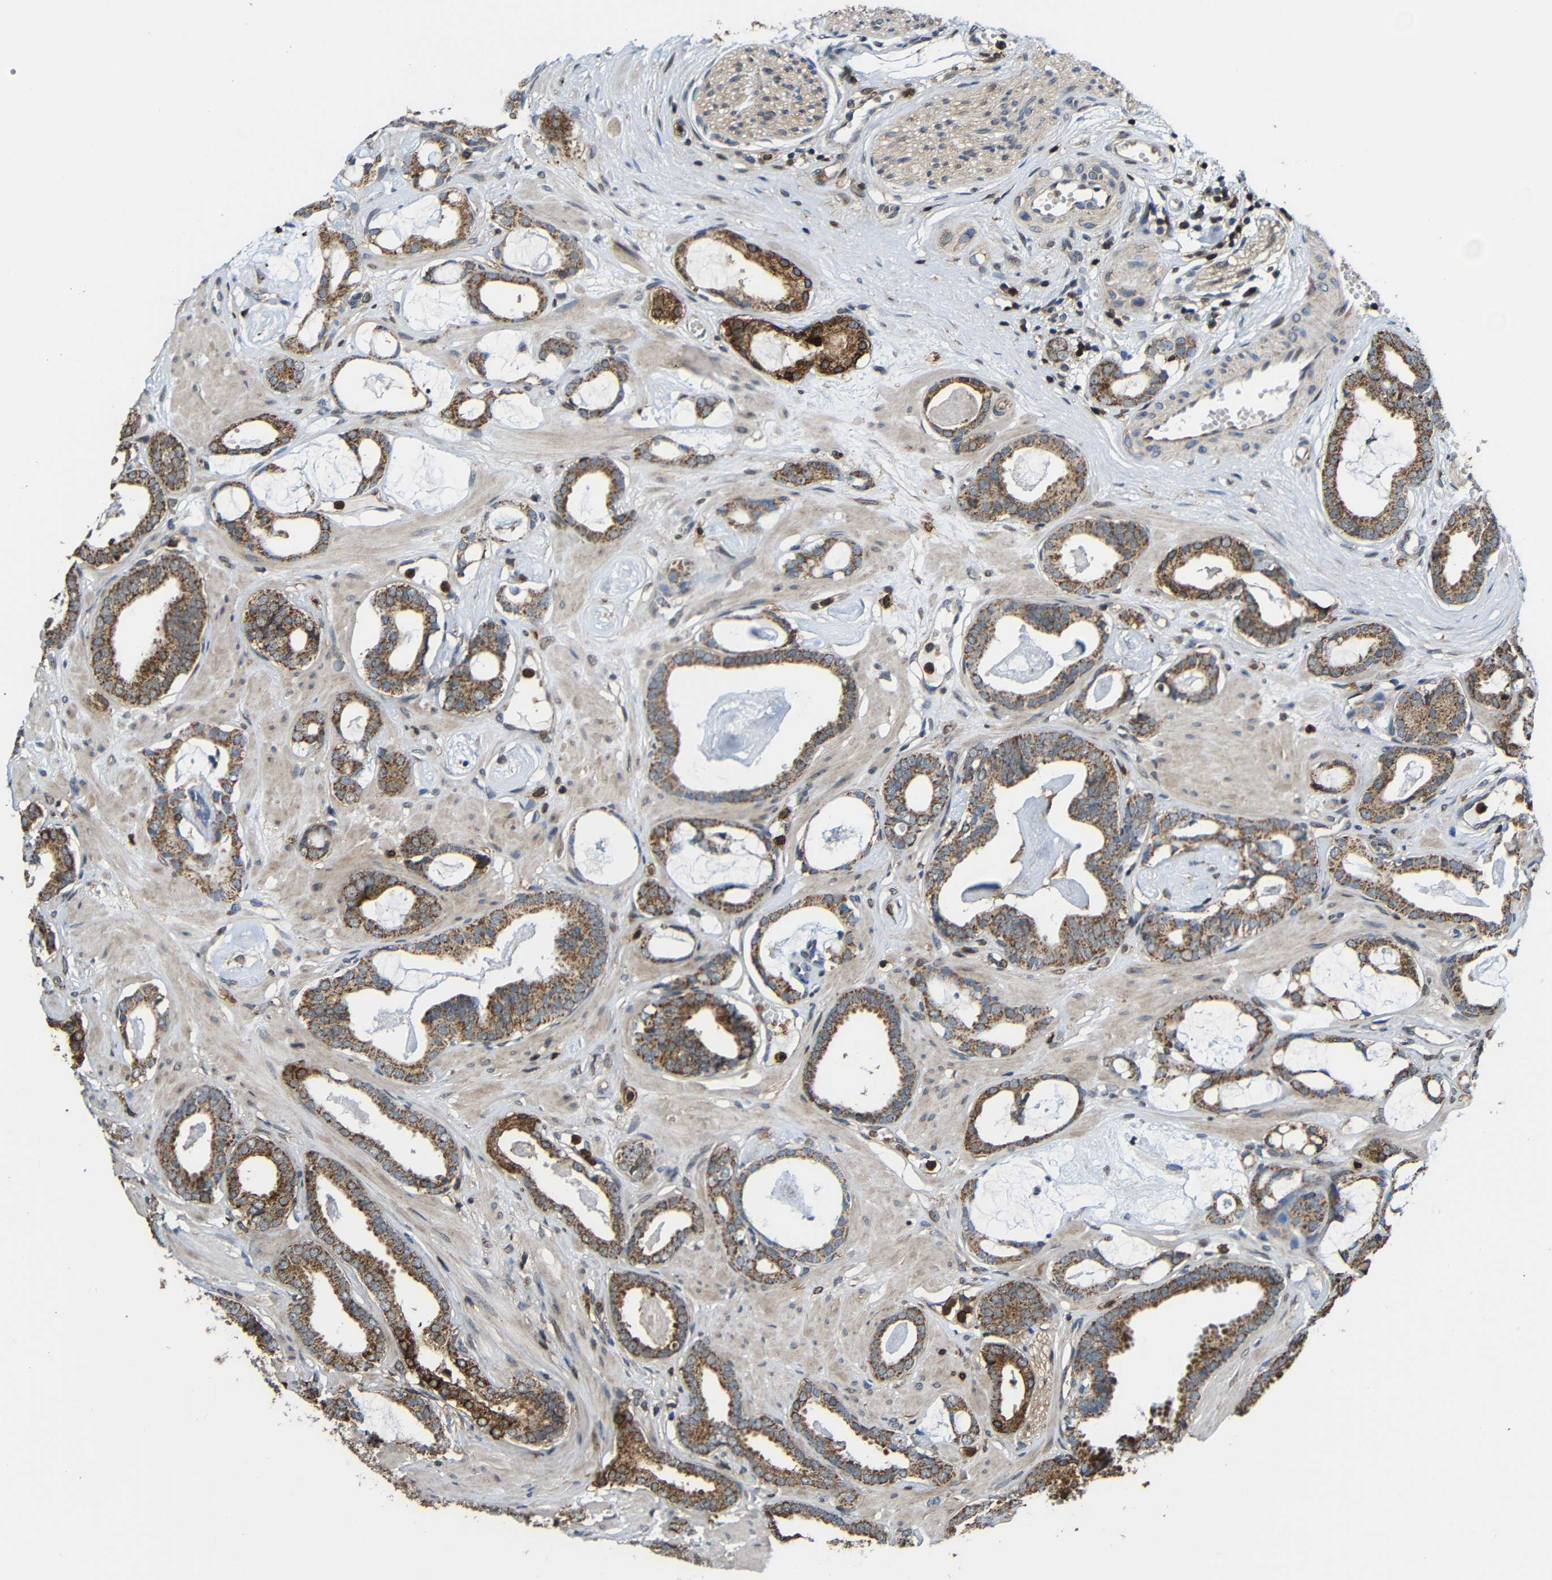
{"staining": {"intensity": "moderate", "quantity": ">75%", "location": "cytoplasmic/membranous"}, "tissue": "prostate cancer", "cell_type": "Tumor cells", "image_type": "cancer", "snomed": [{"axis": "morphology", "description": "Adenocarcinoma, Low grade"}, {"axis": "topography", "description": "Prostate"}], "caption": "About >75% of tumor cells in human prostate adenocarcinoma (low-grade) show moderate cytoplasmic/membranous protein staining as visualized by brown immunohistochemical staining.", "gene": "C1GALT1", "patient": {"sex": "male", "age": 53}}